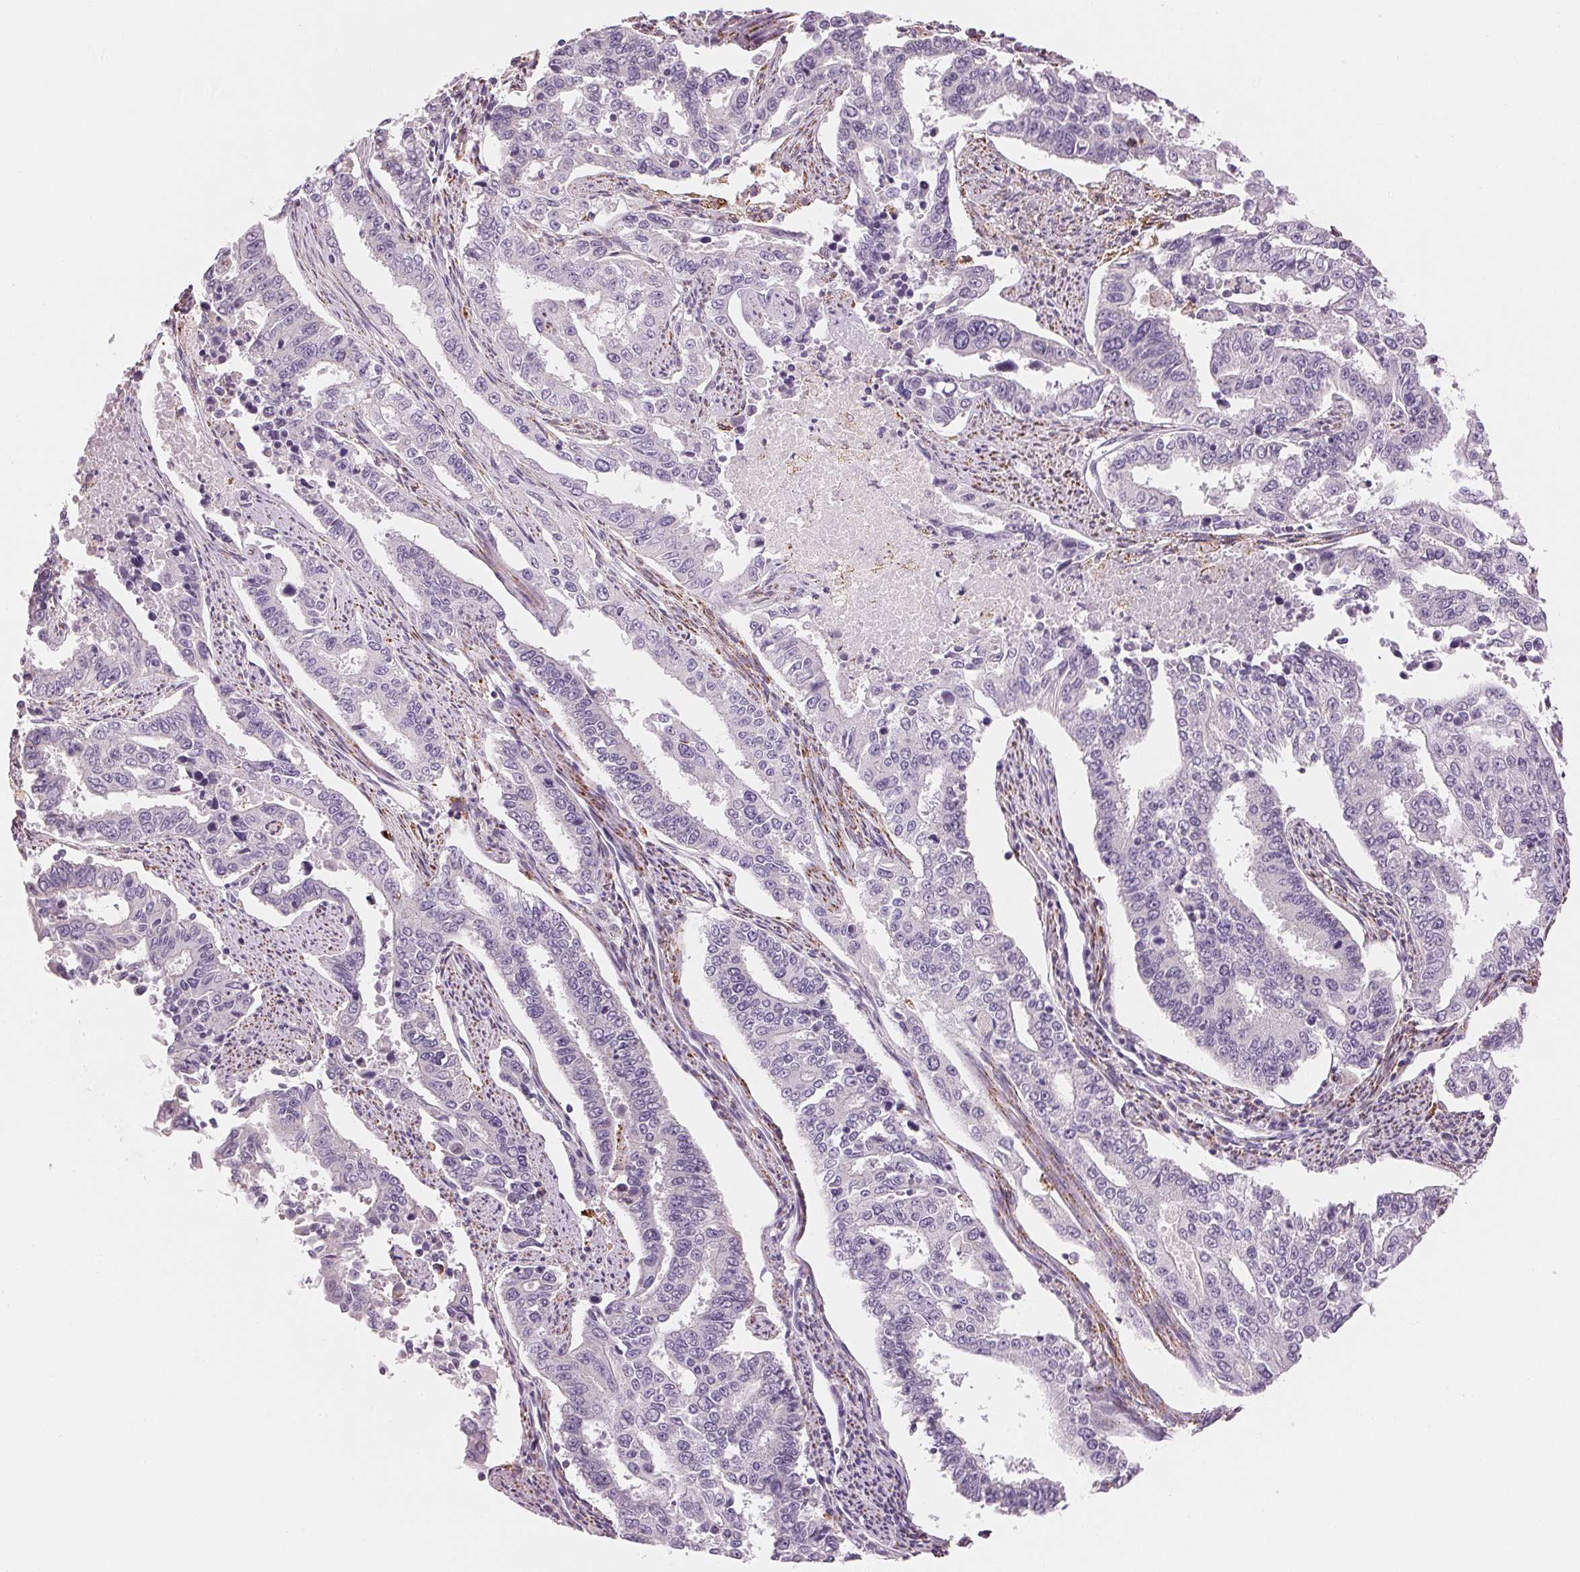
{"staining": {"intensity": "negative", "quantity": "none", "location": "none"}, "tissue": "endometrial cancer", "cell_type": "Tumor cells", "image_type": "cancer", "snomed": [{"axis": "morphology", "description": "Adenocarcinoma, NOS"}, {"axis": "topography", "description": "Uterus"}], "caption": "Immunohistochemistry micrograph of neoplastic tissue: endometrial cancer (adenocarcinoma) stained with DAB (3,3'-diaminobenzidine) exhibits no significant protein staining in tumor cells.", "gene": "CYP11B1", "patient": {"sex": "female", "age": 59}}